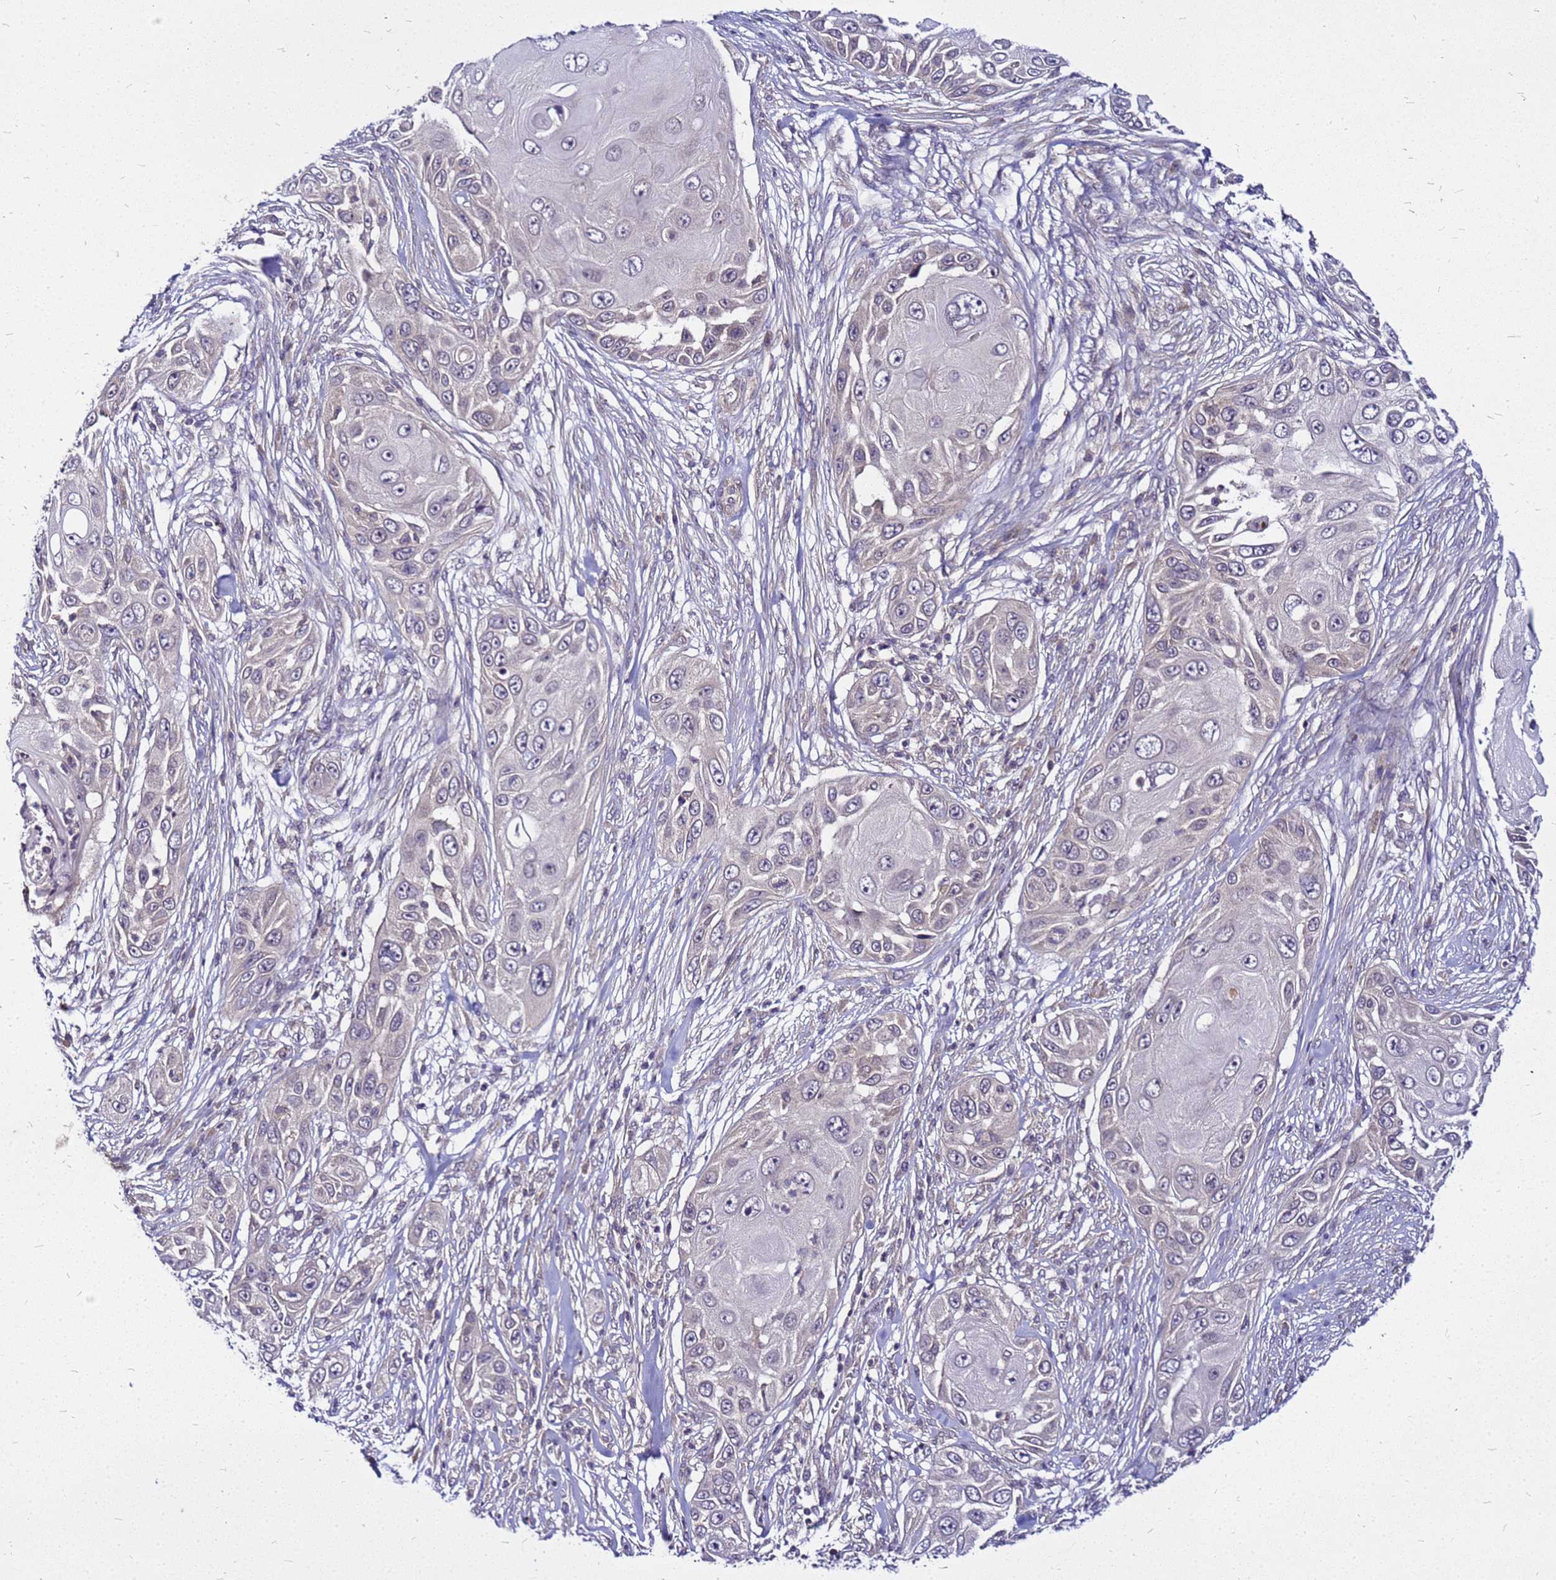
{"staining": {"intensity": "negative", "quantity": "none", "location": "none"}, "tissue": "skin cancer", "cell_type": "Tumor cells", "image_type": "cancer", "snomed": [{"axis": "morphology", "description": "Squamous cell carcinoma, NOS"}, {"axis": "topography", "description": "Skin"}], "caption": "Tumor cells show no significant expression in skin cancer (squamous cell carcinoma). (Brightfield microscopy of DAB (3,3'-diaminobenzidine) immunohistochemistry (IHC) at high magnification).", "gene": "SAT1", "patient": {"sex": "female", "age": 44}}